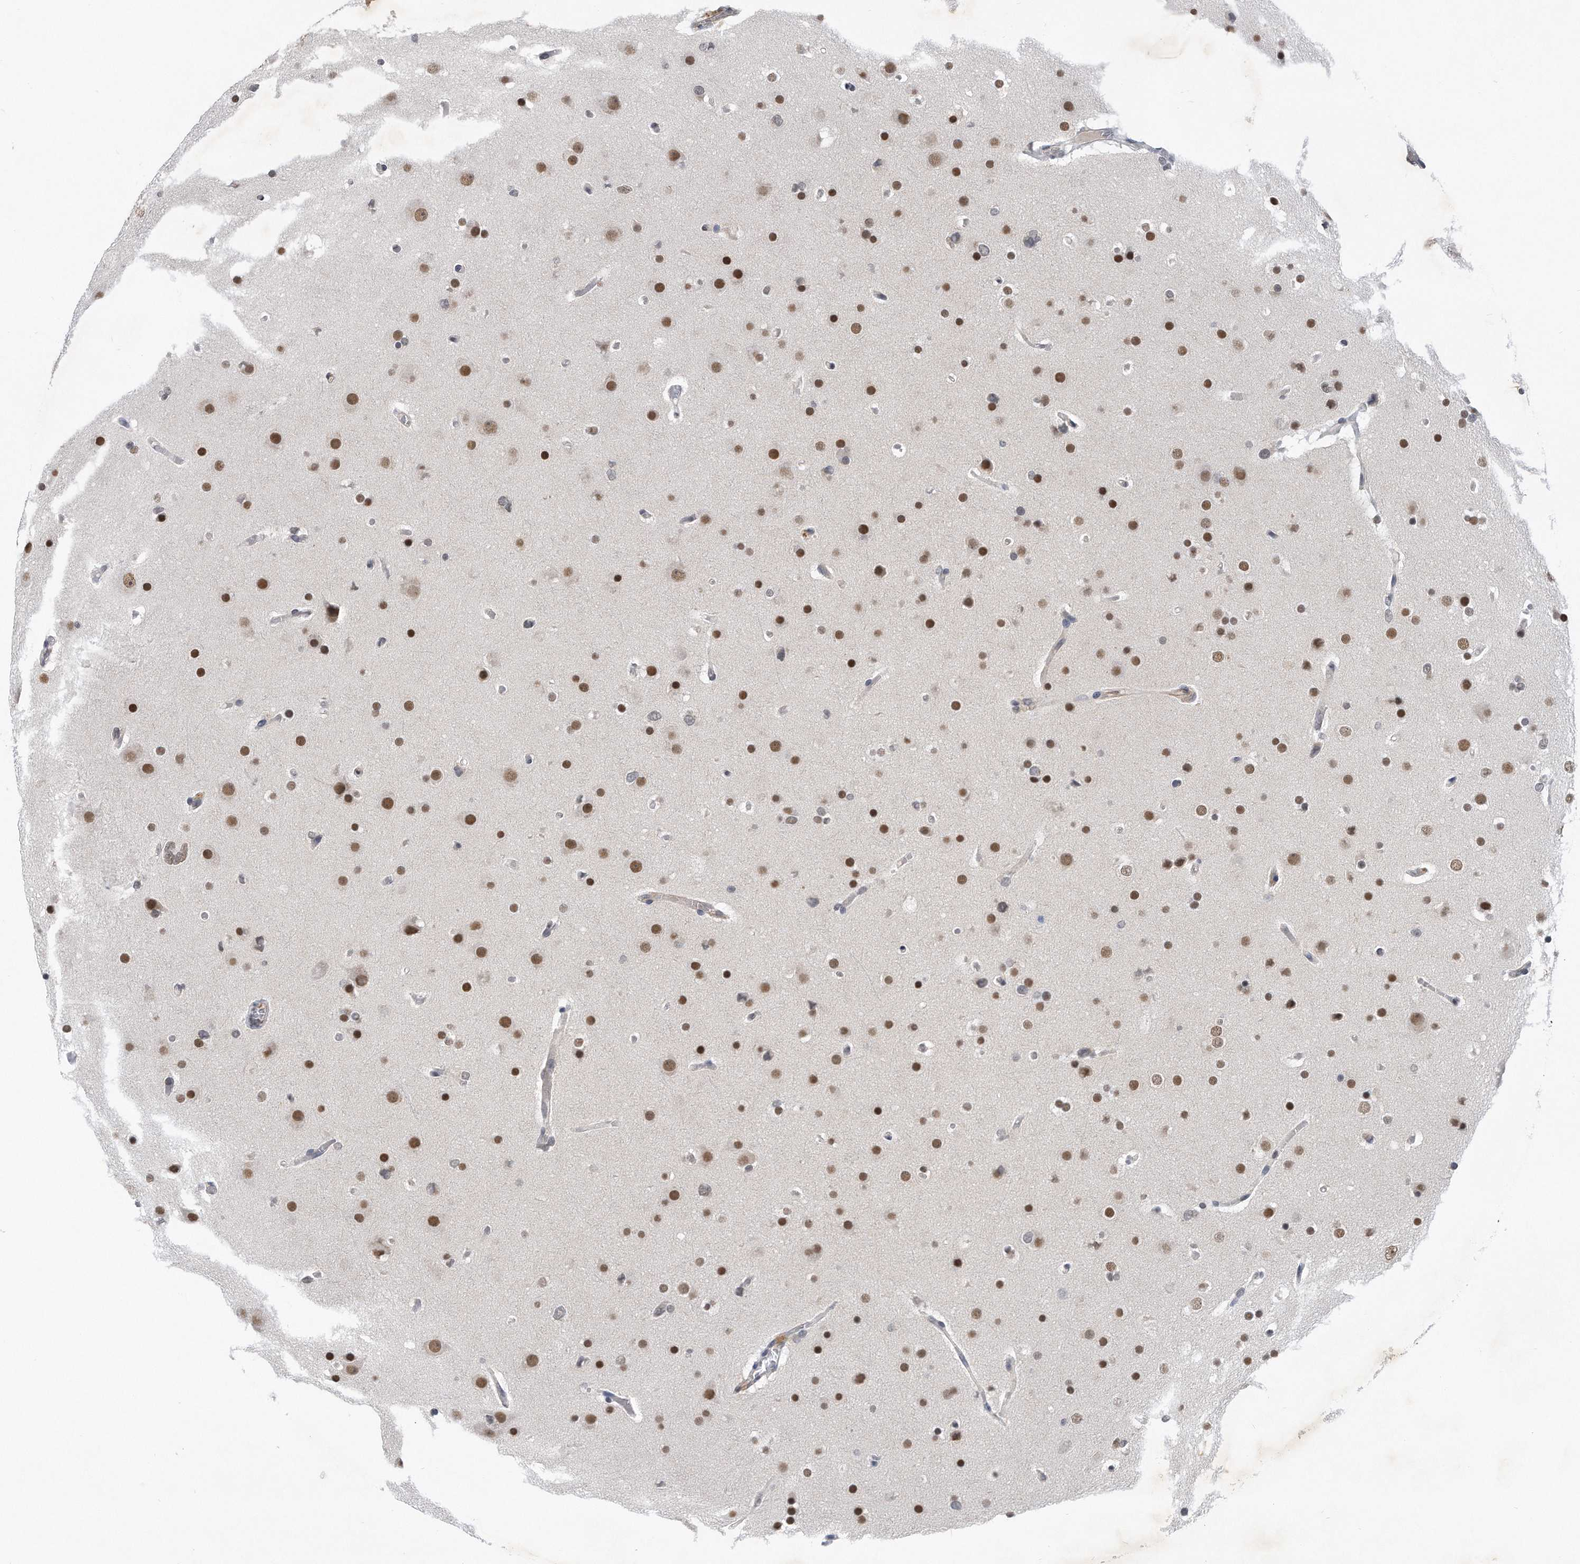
{"staining": {"intensity": "weak", "quantity": ">75%", "location": "nuclear"}, "tissue": "glioma", "cell_type": "Tumor cells", "image_type": "cancer", "snomed": [{"axis": "morphology", "description": "Glioma, malignant, High grade"}, {"axis": "topography", "description": "Cerebral cortex"}], "caption": "This is a photomicrograph of IHC staining of glioma, which shows weak staining in the nuclear of tumor cells.", "gene": "TP53INP1", "patient": {"sex": "female", "age": 36}}